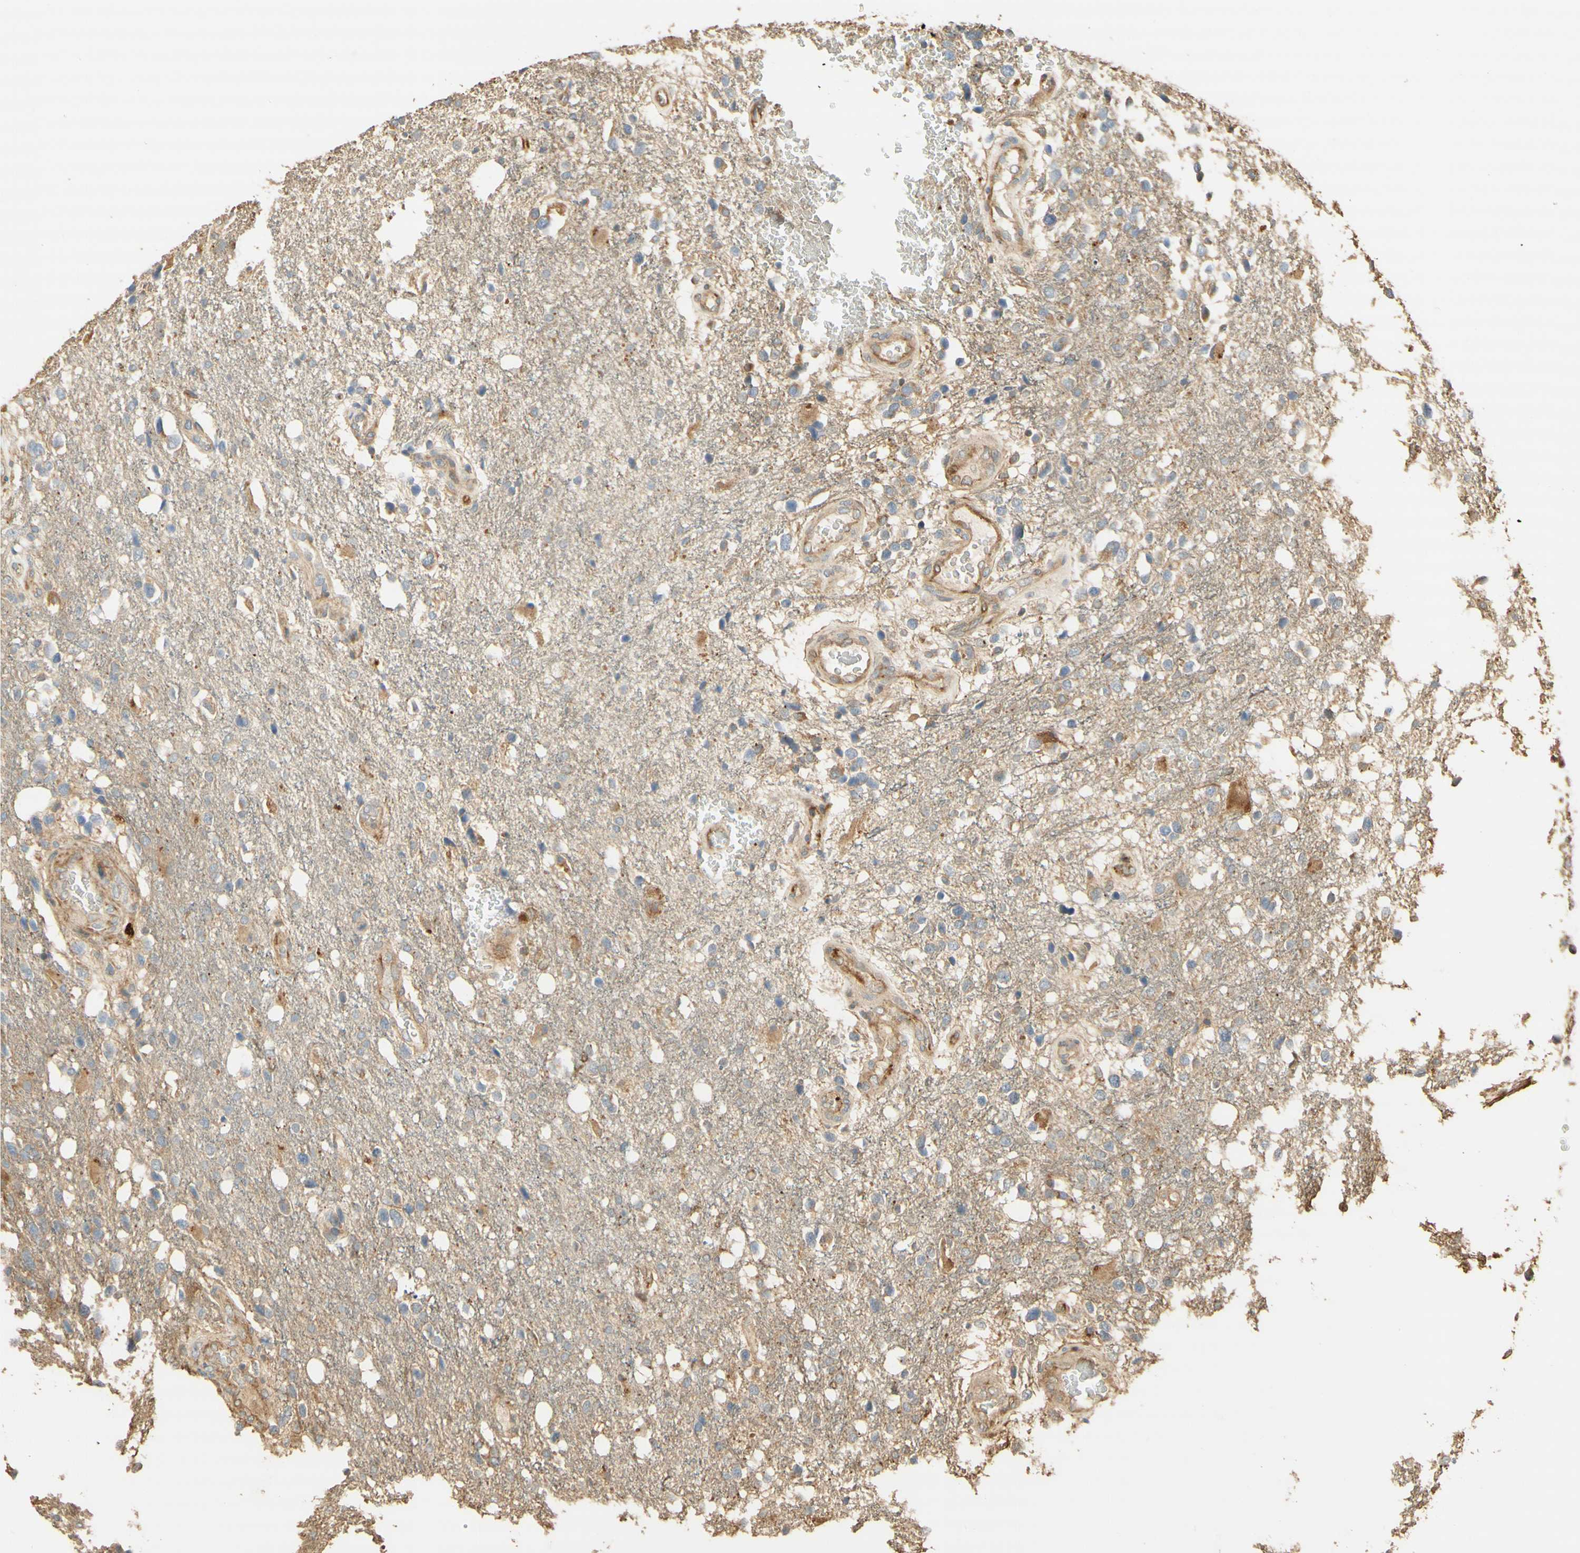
{"staining": {"intensity": "strong", "quantity": "<25%", "location": "cytoplasmic/membranous"}, "tissue": "glioma", "cell_type": "Tumor cells", "image_type": "cancer", "snomed": [{"axis": "morphology", "description": "Glioma, malignant, High grade"}, {"axis": "topography", "description": "Brain"}], "caption": "Immunohistochemistry of high-grade glioma (malignant) demonstrates medium levels of strong cytoplasmic/membranous expression in approximately <25% of tumor cells.", "gene": "AGER", "patient": {"sex": "female", "age": 58}}